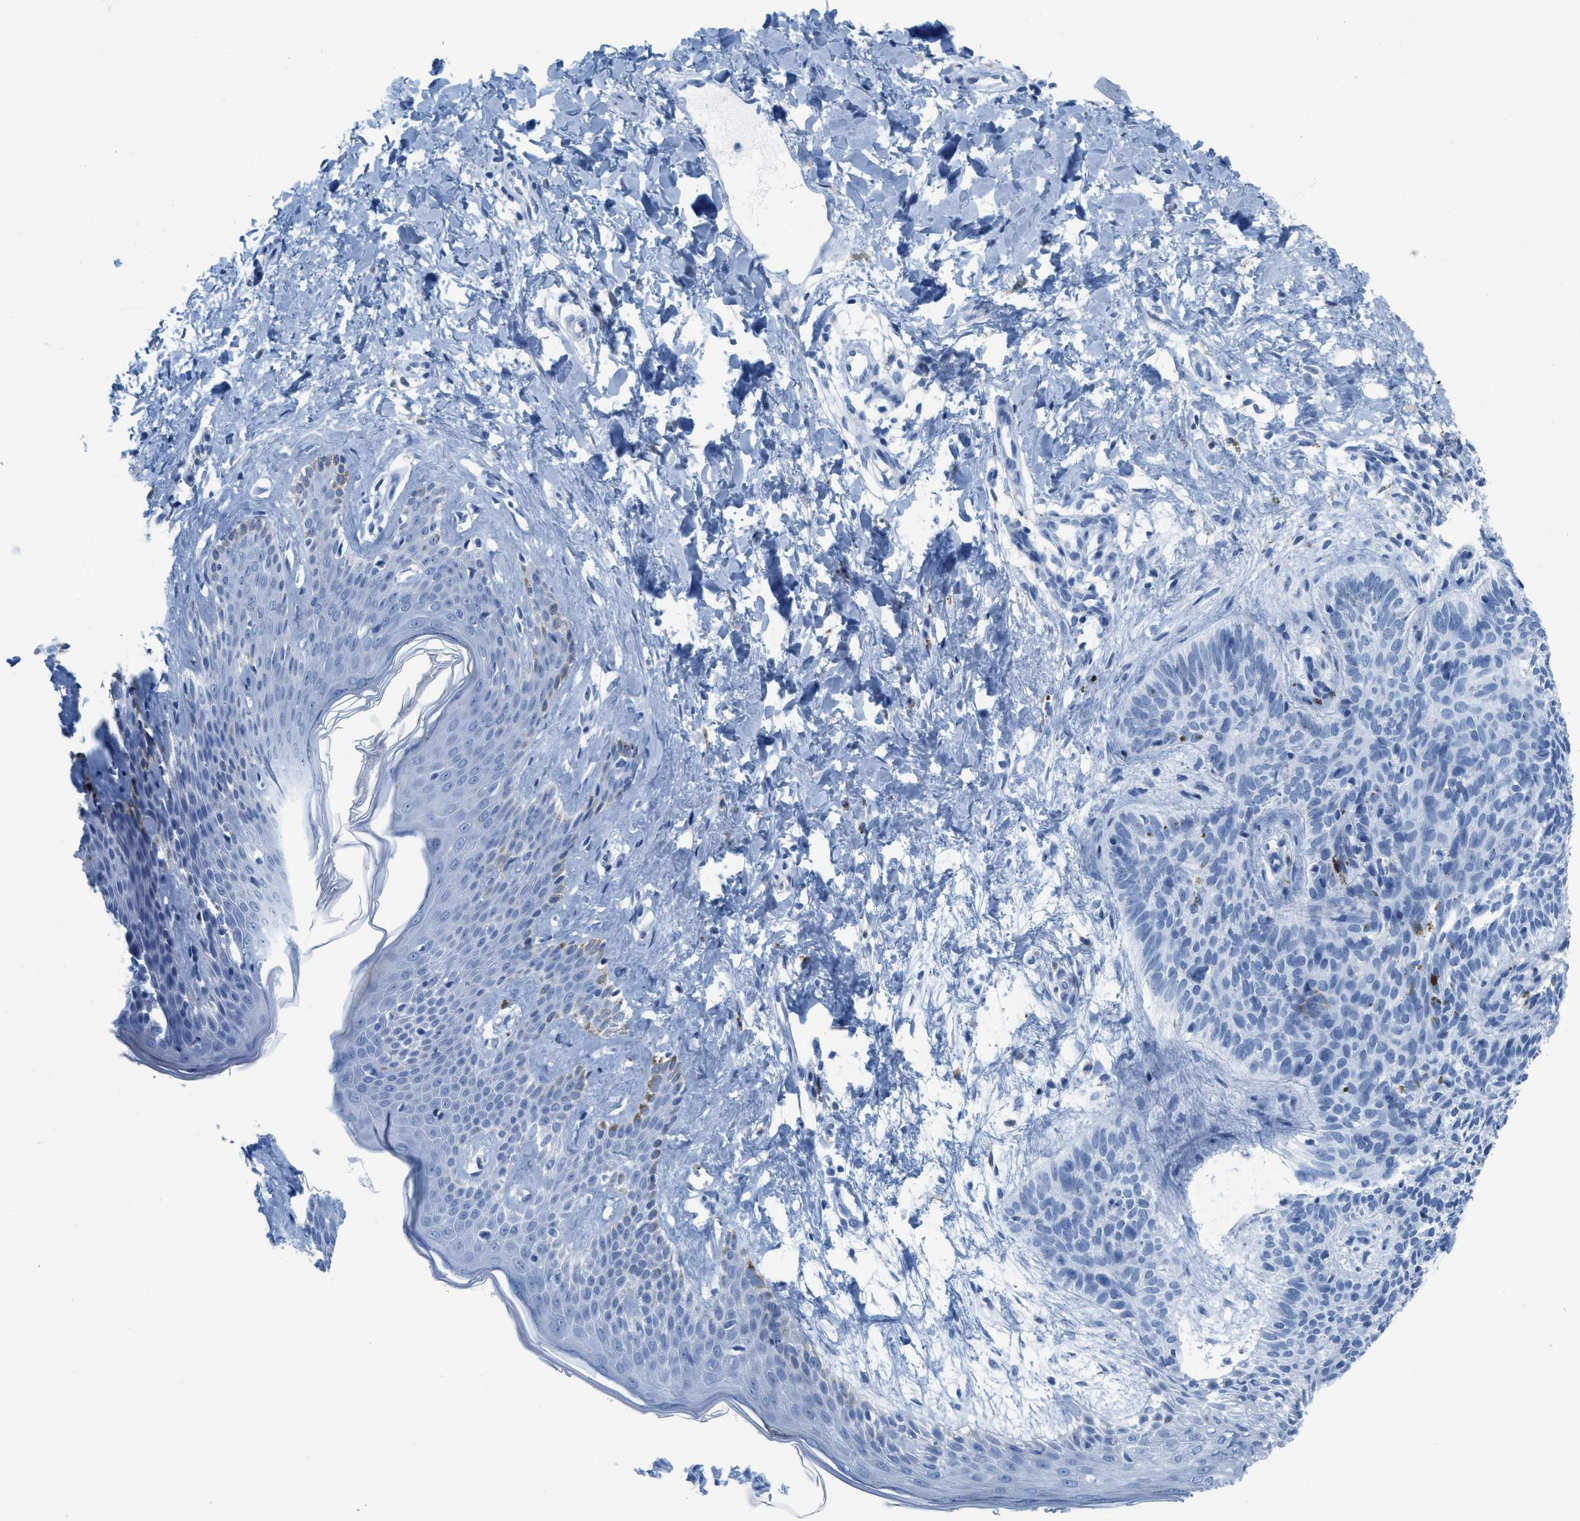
{"staining": {"intensity": "negative", "quantity": "none", "location": "none"}, "tissue": "skin cancer", "cell_type": "Tumor cells", "image_type": "cancer", "snomed": [{"axis": "morphology", "description": "Basal cell carcinoma"}, {"axis": "topography", "description": "Skin"}], "caption": "Immunohistochemistry (IHC) micrograph of neoplastic tissue: human basal cell carcinoma (skin) stained with DAB (3,3'-diaminobenzidine) reveals no significant protein positivity in tumor cells.", "gene": "ASGR1", "patient": {"sex": "male", "age": 60}}